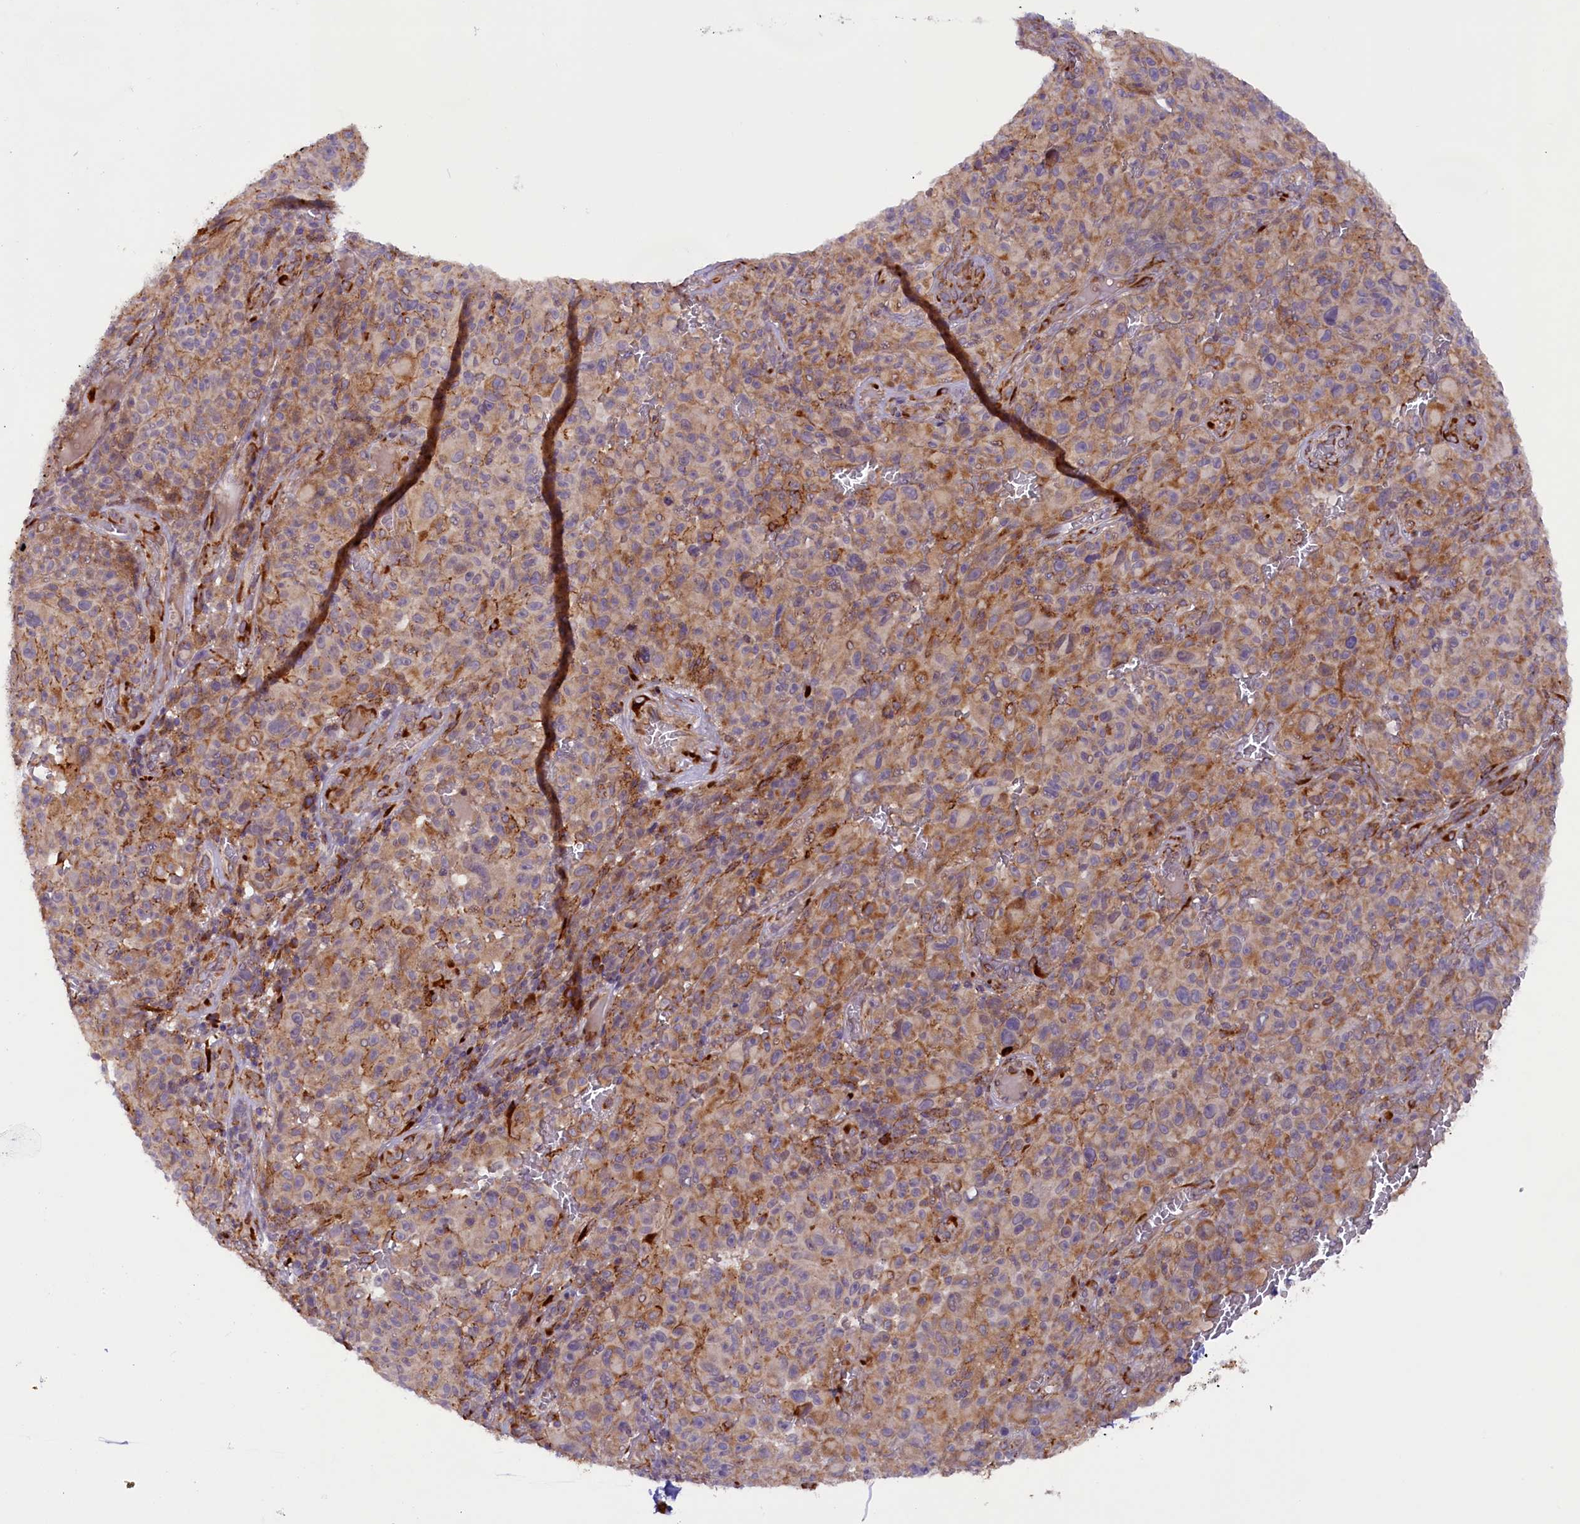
{"staining": {"intensity": "weak", "quantity": "25%-75%", "location": "cytoplasmic/membranous"}, "tissue": "melanoma", "cell_type": "Tumor cells", "image_type": "cancer", "snomed": [{"axis": "morphology", "description": "Malignant melanoma, NOS"}, {"axis": "topography", "description": "Skin"}], "caption": "Immunohistochemistry (IHC) micrograph of neoplastic tissue: human malignant melanoma stained using immunohistochemistry displays low levels of weak protein expression localized specifically in the cytoplasmic/membranous of tumor cells, appearing as a cytoplasmic/membranous brown color.", "gene": "SSC5D", "patient": {"sex": "female", "age": 82}}